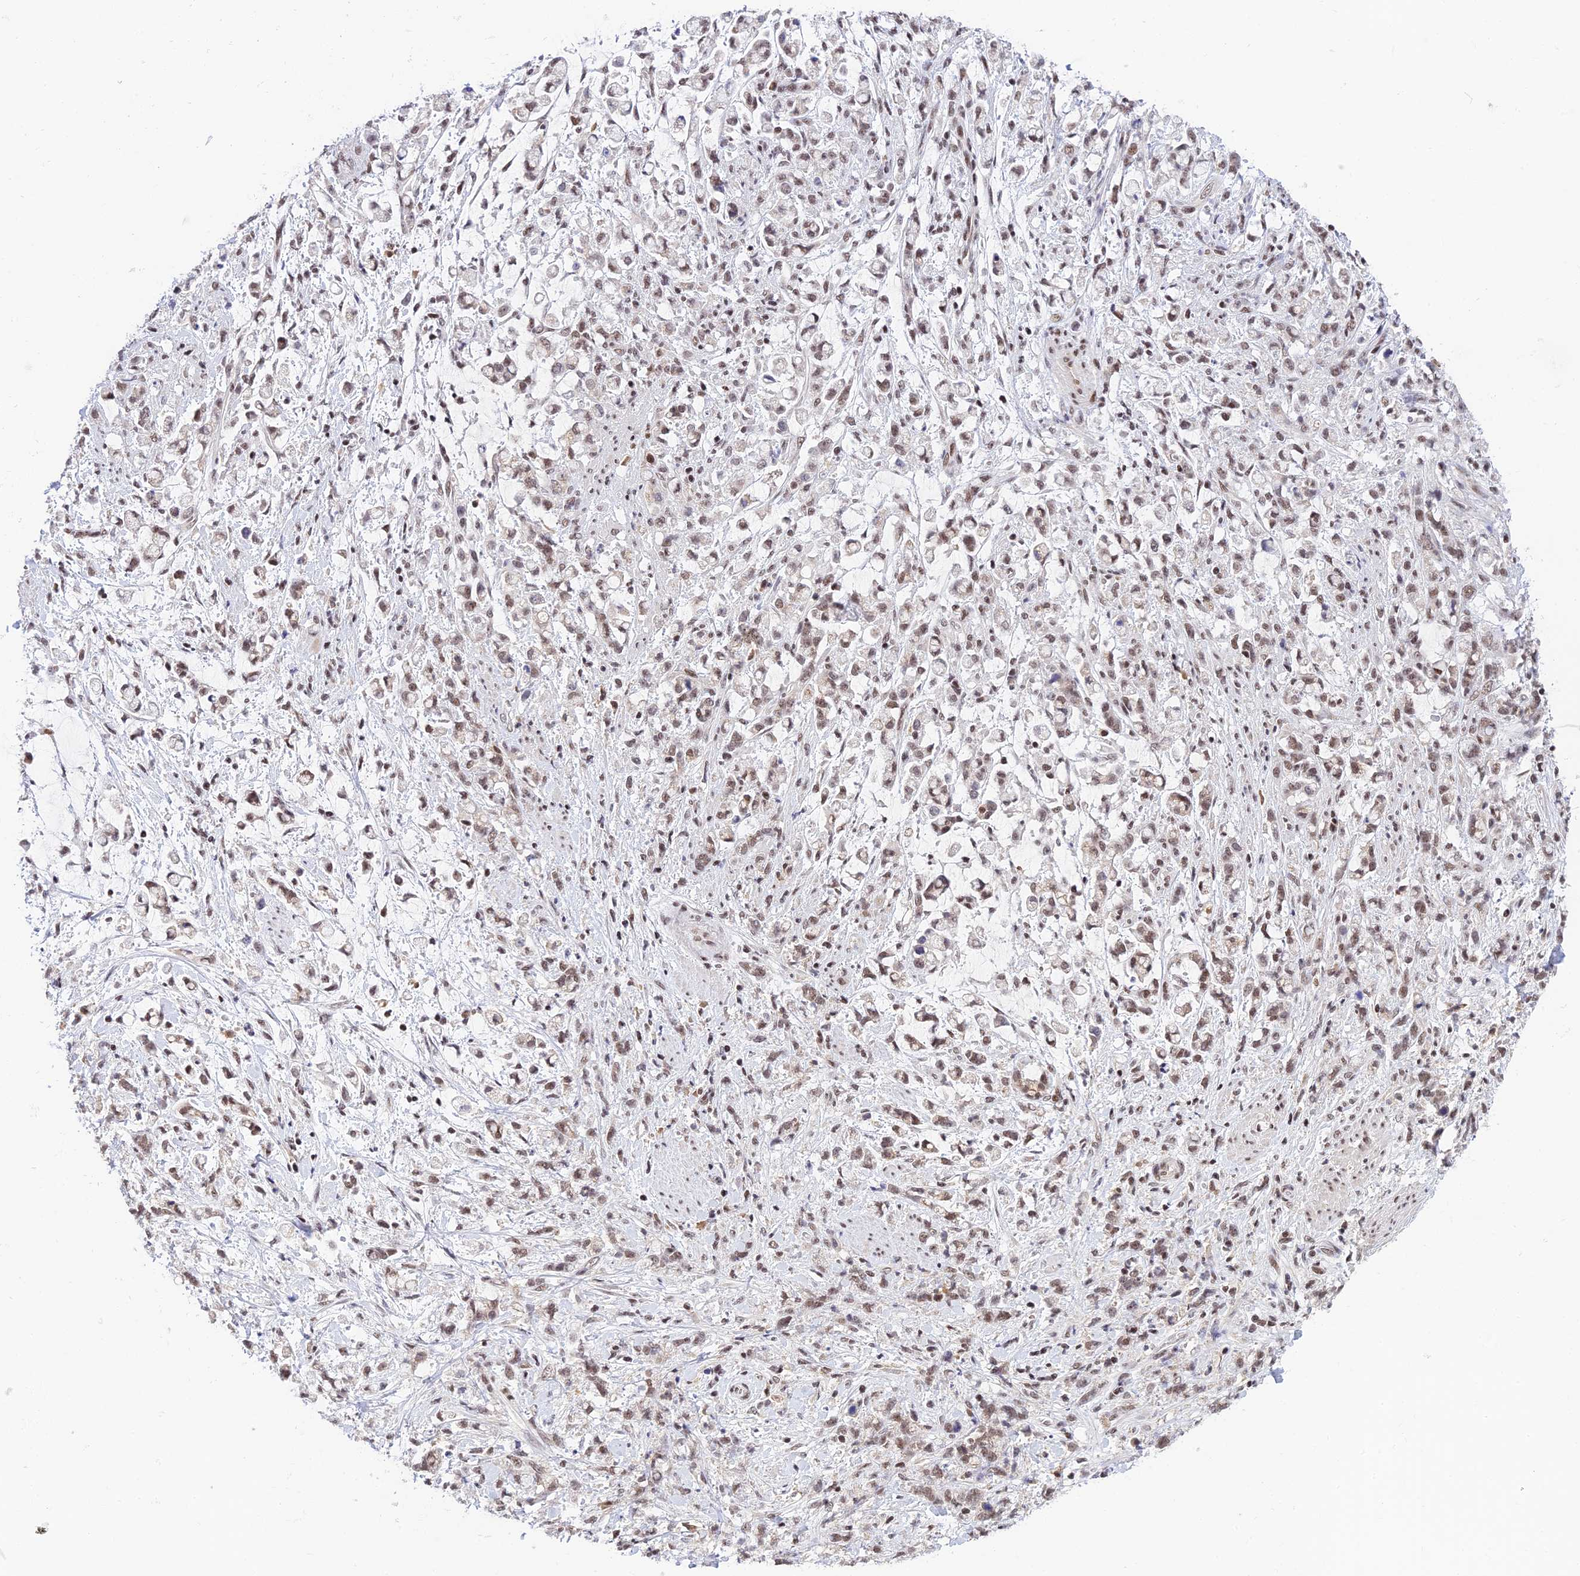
{"staining": {"intensity": "moderate", "quantity": ">75%", "location": "nuclear"}, "tissue": "stomach cancer", "cell_type": "Tumor cells", "image_type": "cancer", "snomed": [{"axis": "morphology", "description": "Adenocarcinoma, NOS"}, {"axis": "topography", "description": "Stomach"}], "caption": "Protein staining of adenocarcinoma (stomach) tissue demonstrates moderate nuclear expression in approximately >75% of tumor cells.", "gene": "THAP11", "patient": {"sex": "female", "age": 60}}